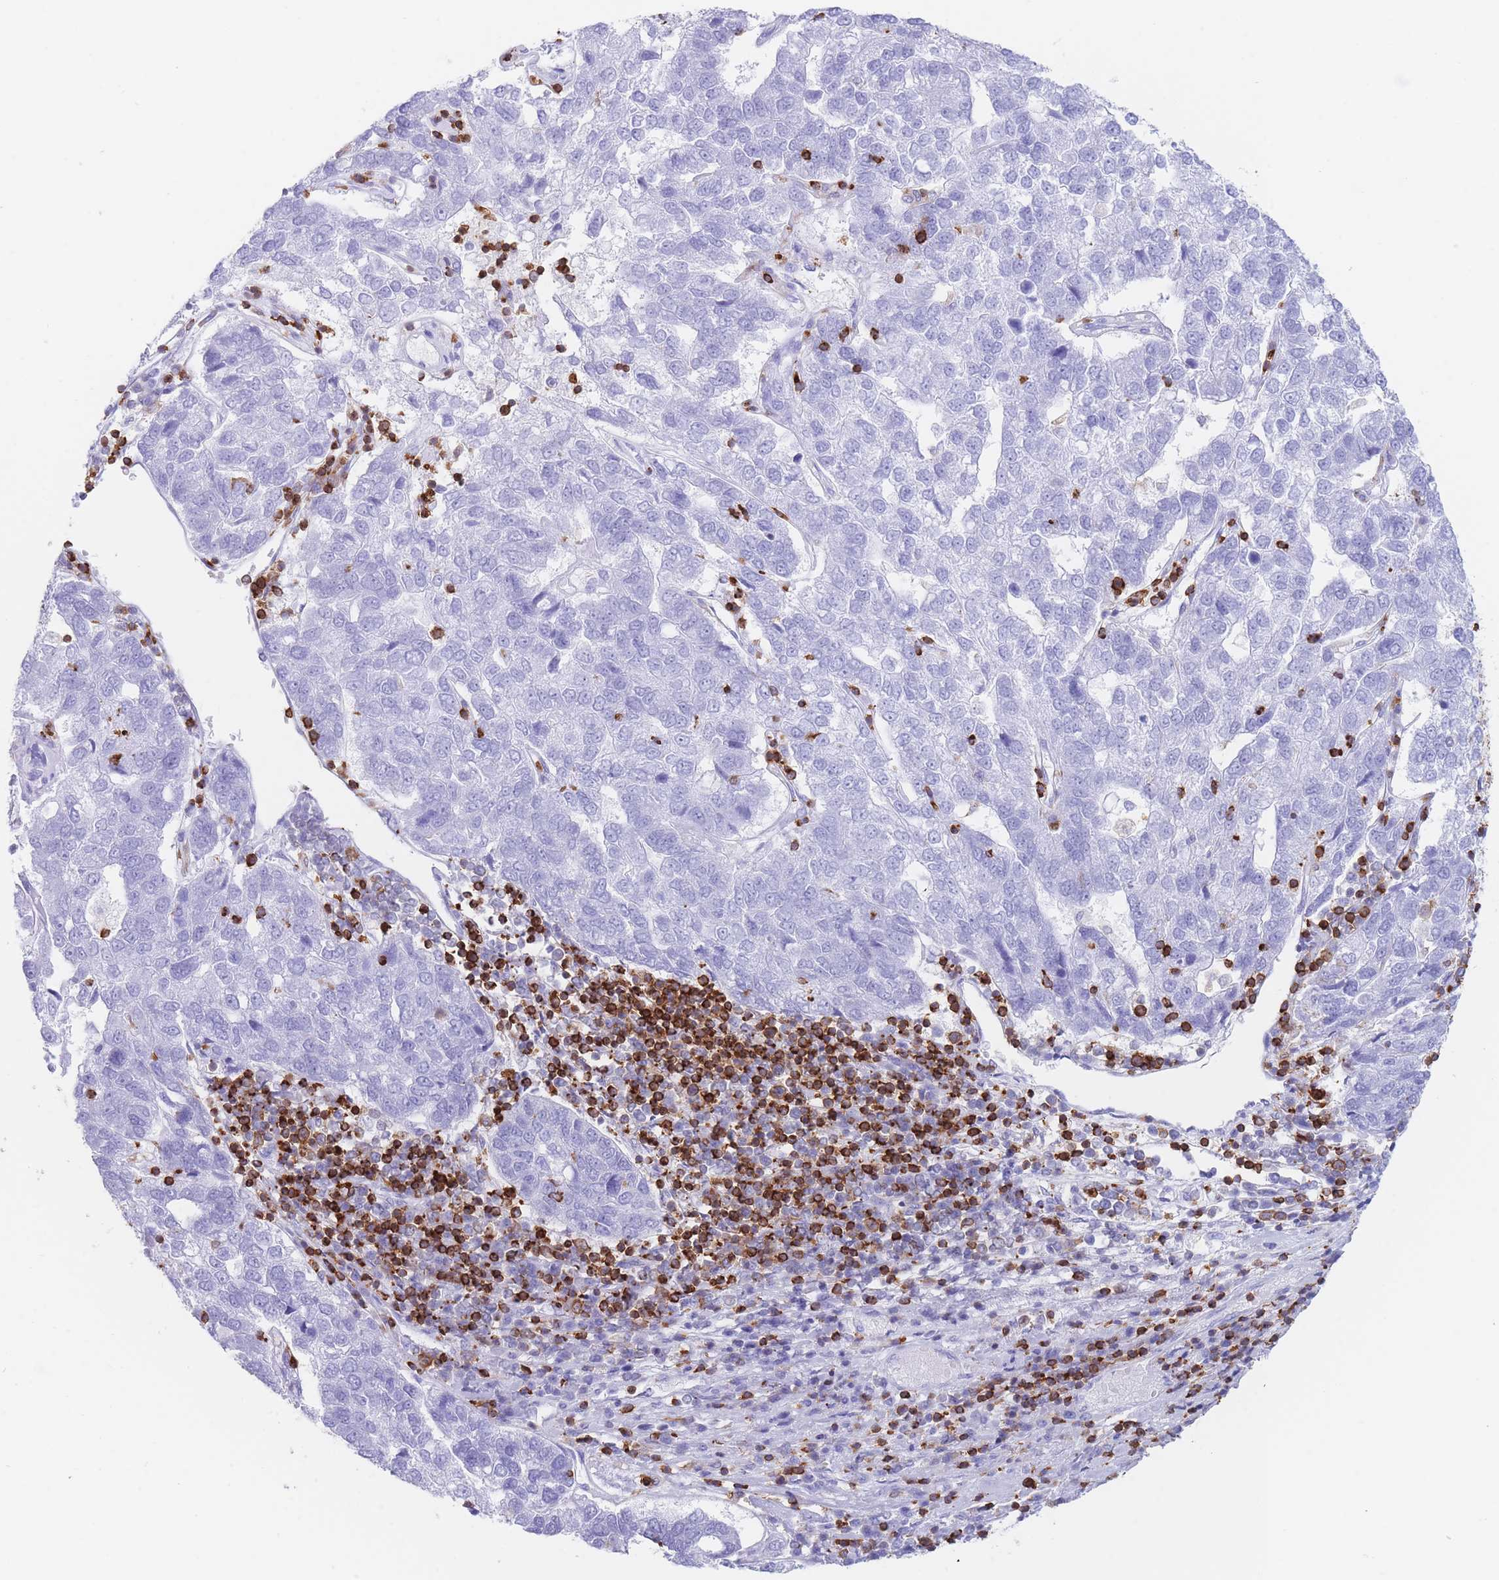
{"staining": {"intensity": "negative", "quantity": "none", "location": "none"}, "tissue": "pancreatic cancer", "cell_type": "Tumor cells", "image_type": "cancer", "snomed": [{"axis": "morphology", "description": "Adenocarcinoma, NOS"}, {"axis": "topography", "description": "Pancreas"}], "caption": "Immunohistochemical staining of human pancreatic cancer exhibits no significant staining in tumor cells. The staining was performed using DAB (3,3'-diaminobenzidine) to visualize the protein expression in brown, while the nuclei were stained in blue with hematoxylin (Magnification: 20x).", "gene": "CORO1A", "patient": {"sex": "female", "age": 61}}